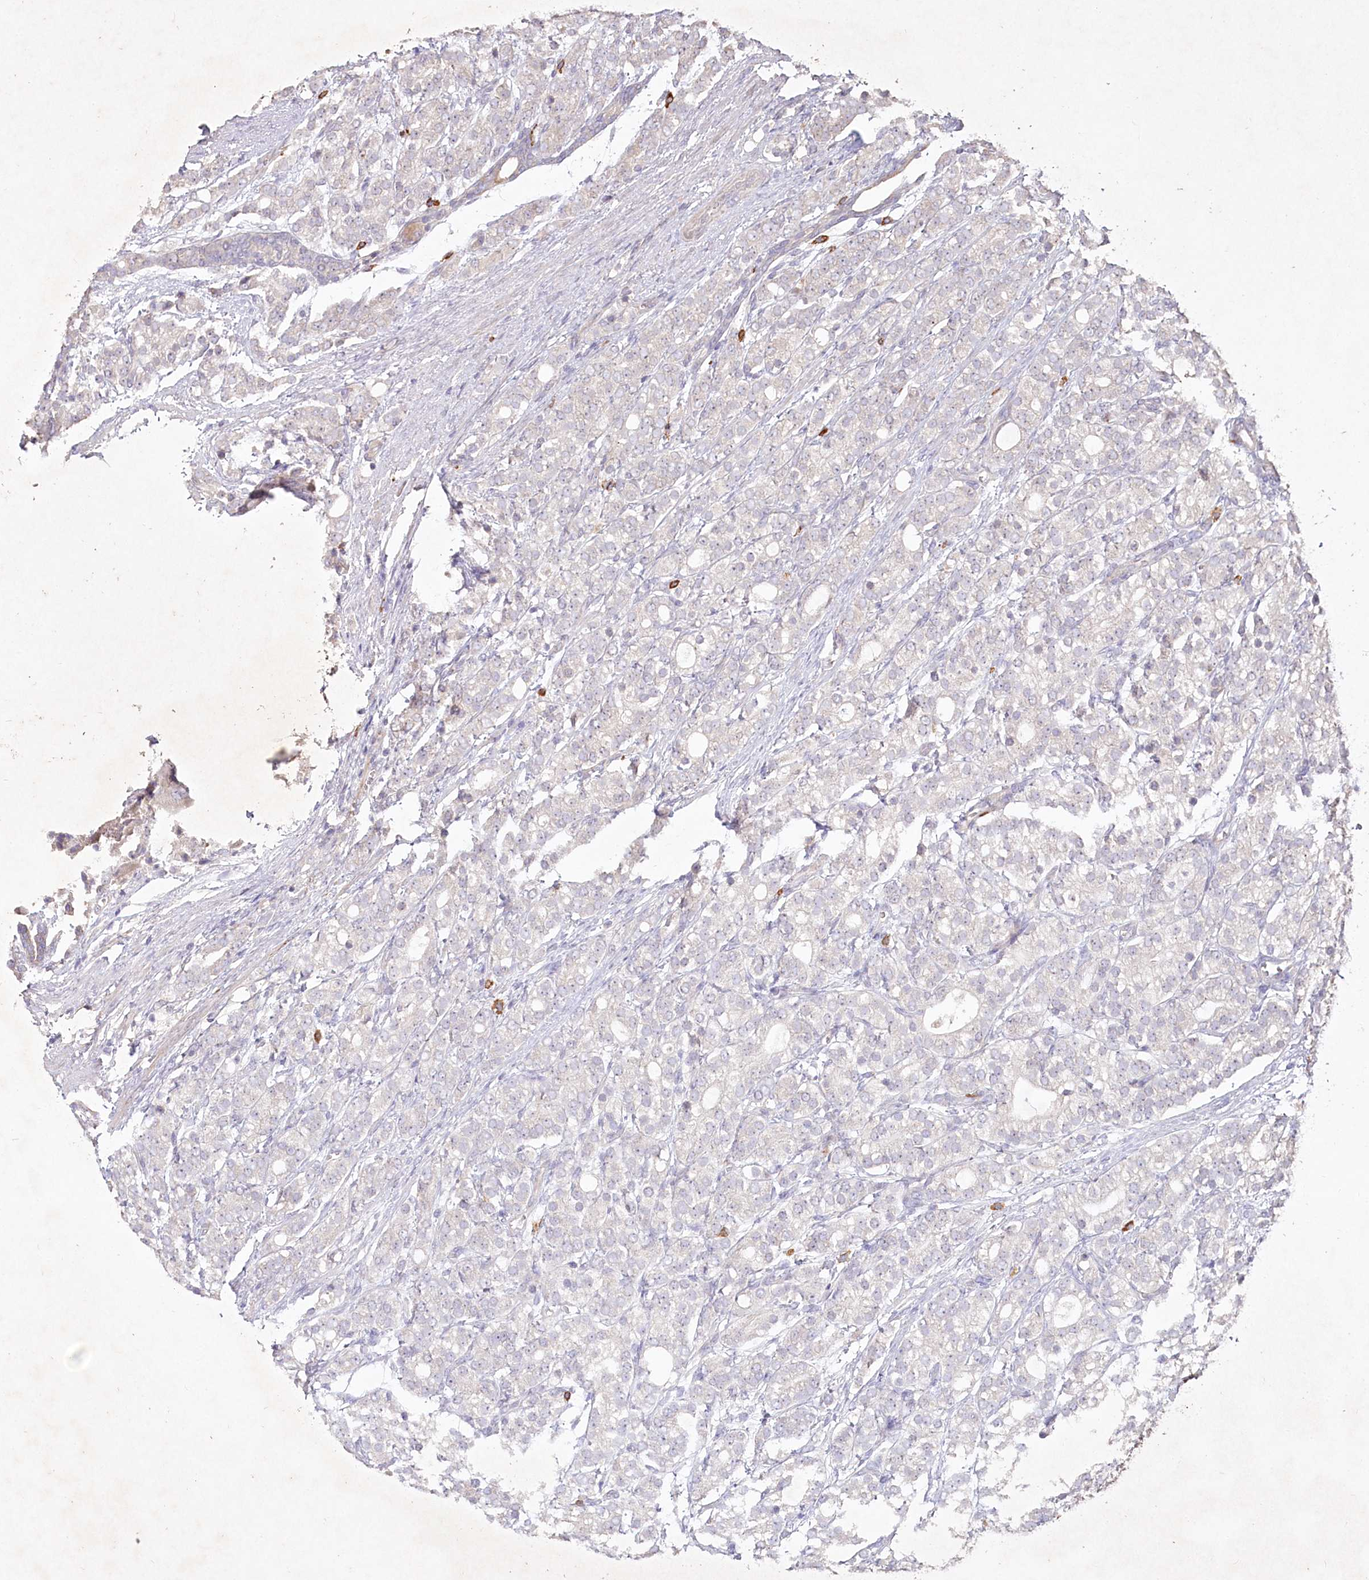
{"staining": {"intensity": "negative", "quantity": "none", "location": "none"}, "tissue": "prostate cancer", "cell_type": "Tumor cells", "image_type": "cancer", "snomed": [{"axis": "morphology", "description": "Adenocarcinoma, High grade"}, {"axis": "topography", "description": "Prostate"}], "caption": "Immunohistochemical staining of adenocarcinoma (high-grade) (prostate) displays no significant positivity in tumor cells. (Stains: DAB immunohistochemistry (IHC) with hematoxylin counter stain, Microscopy: brightfield microscopy at high magnification).", "gene": "IRAK1BP1", "patient": {"sex": "male", "age": 57}}